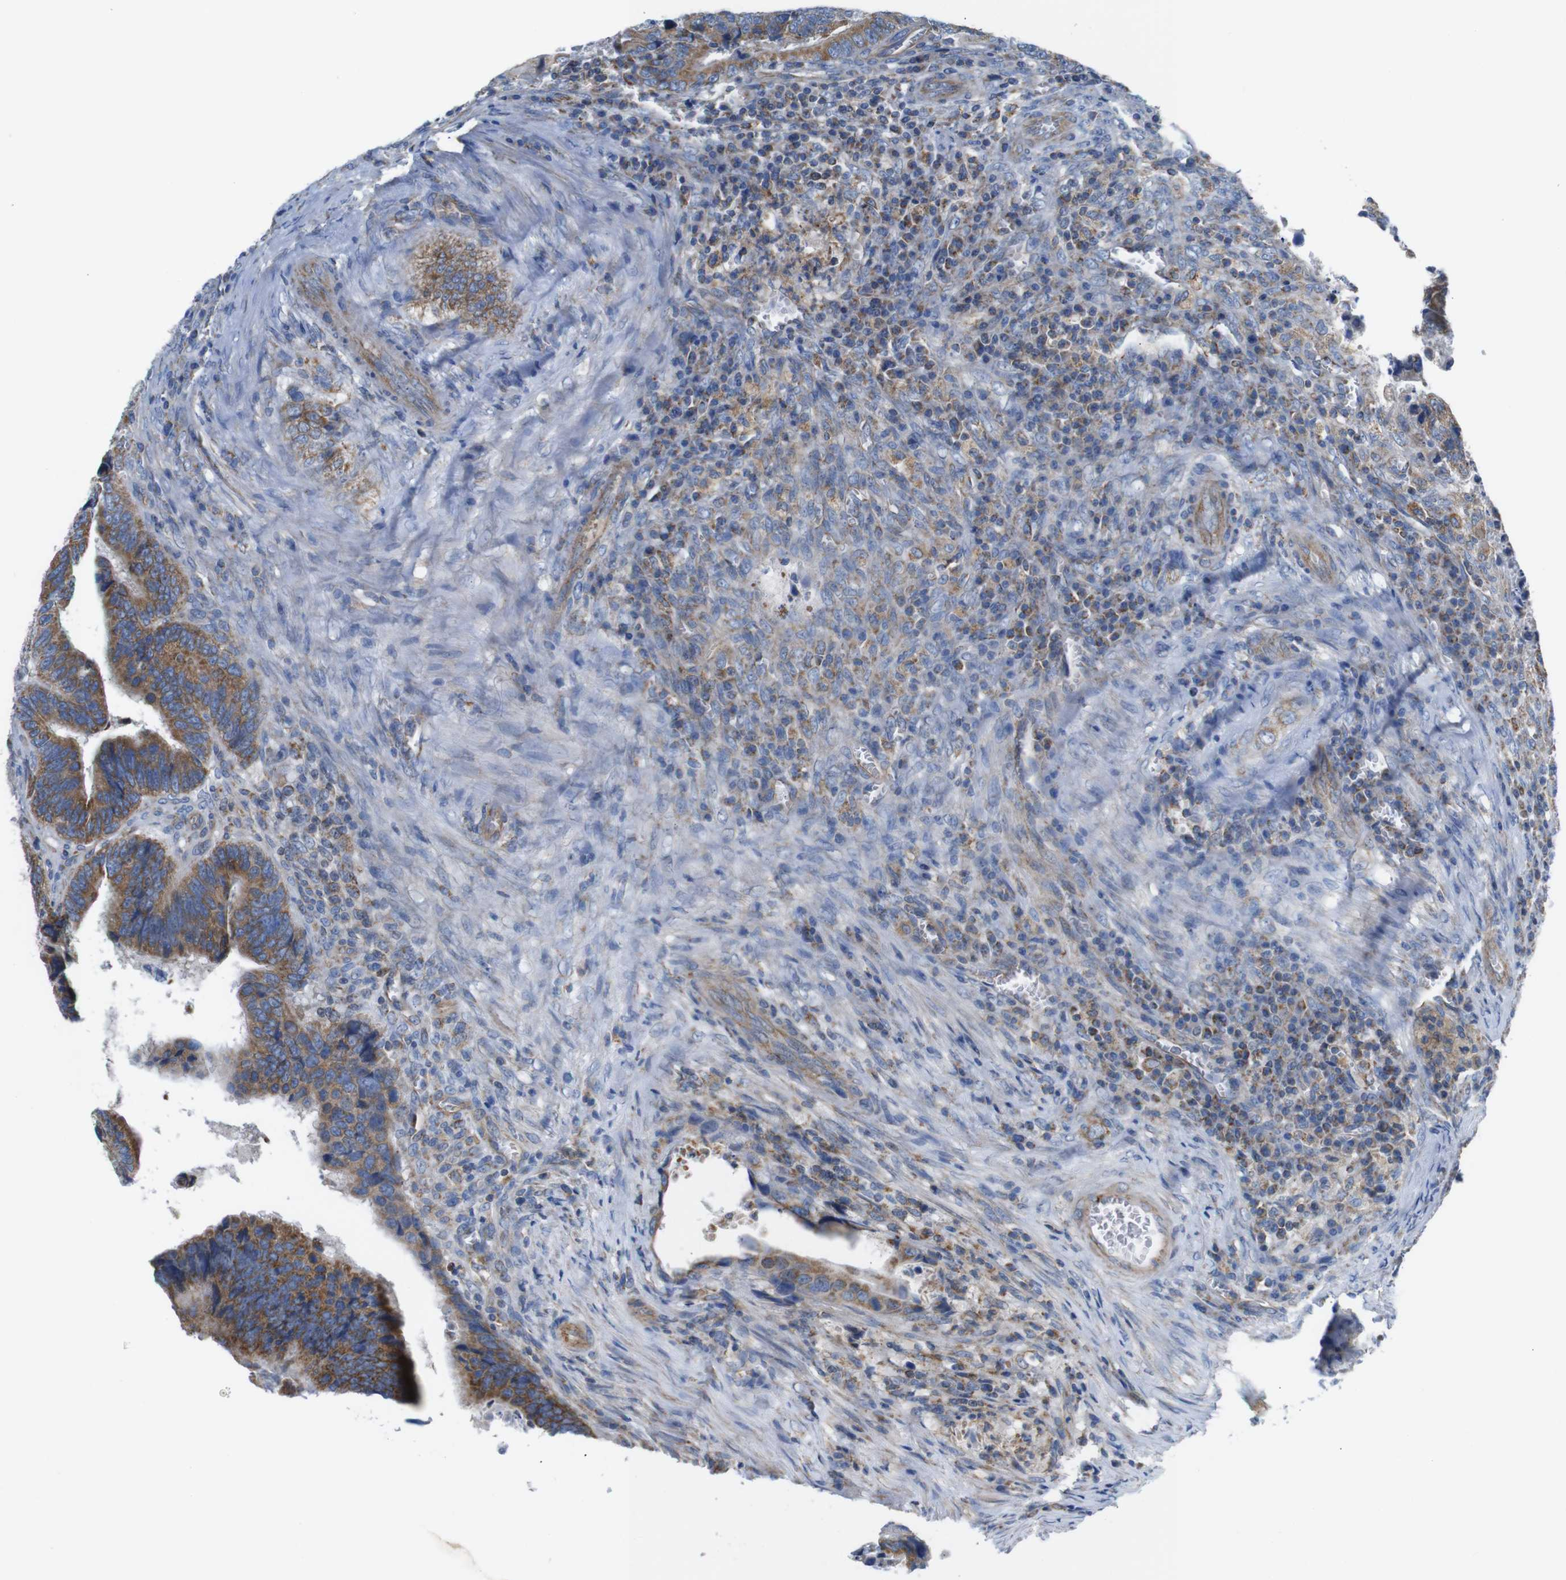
{"staining": {"intensity": "moderate", "quantity": ">75%", "location": "cytoplasmic/membranous"}, "tissue": "colorectal cancer", "cell_type": "Tumor cells", "image_type": "cancer", "snomed": [{"axis": "morphology", "description": "Inflammation, NOS"}, {"axis": "morphology", "description": "Adenocarcinoma, NOS"}, {"axis": "topography", "description": "Colon"}], "caption": "A medium amount of moderate cytoplasmic/membranous staining is present in approximately >75% of tumor cells in colorectal cancer (adenocarcinoma) tissue.", "gene": "PDCD1LG2", "patient": {"sex": "male", "age": 72}}